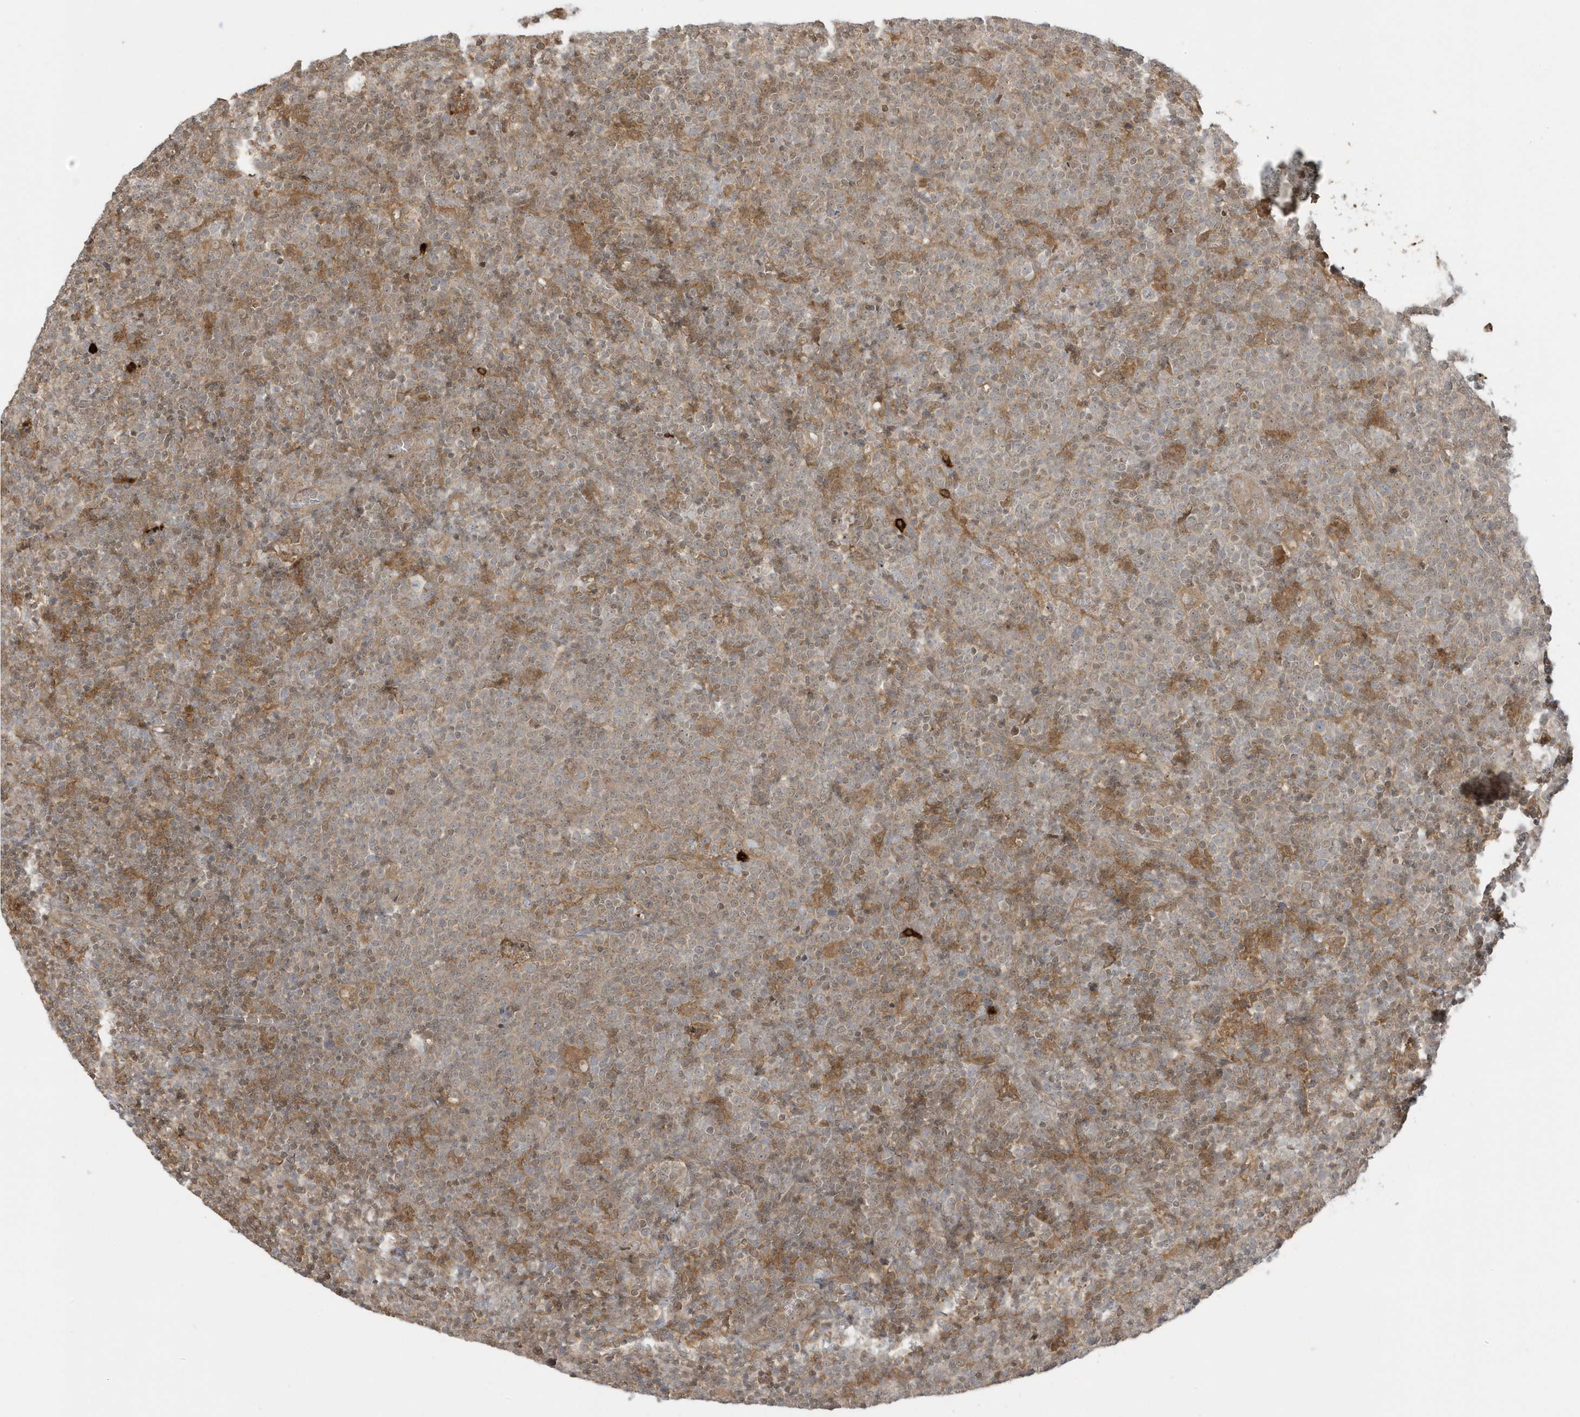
{"staining": {"intensity": "weak", "quantity": "<25%", "location": "nuclear"}, "tissue": "lymphoma", "cell_type": "Tumor cells", "image_type": "cancer", "snomed": [{"axis": "morphology", "description": "Malignant lymphoma, non-Hodgkin's type, High grade"}, {"axis": "topography", "description": "Lymph node"}], "caption": "There is no significant staining in tumor cells of lymphoma.", "gene": "PPP1R7", "patient": {"sex": "male", "age": 61}}